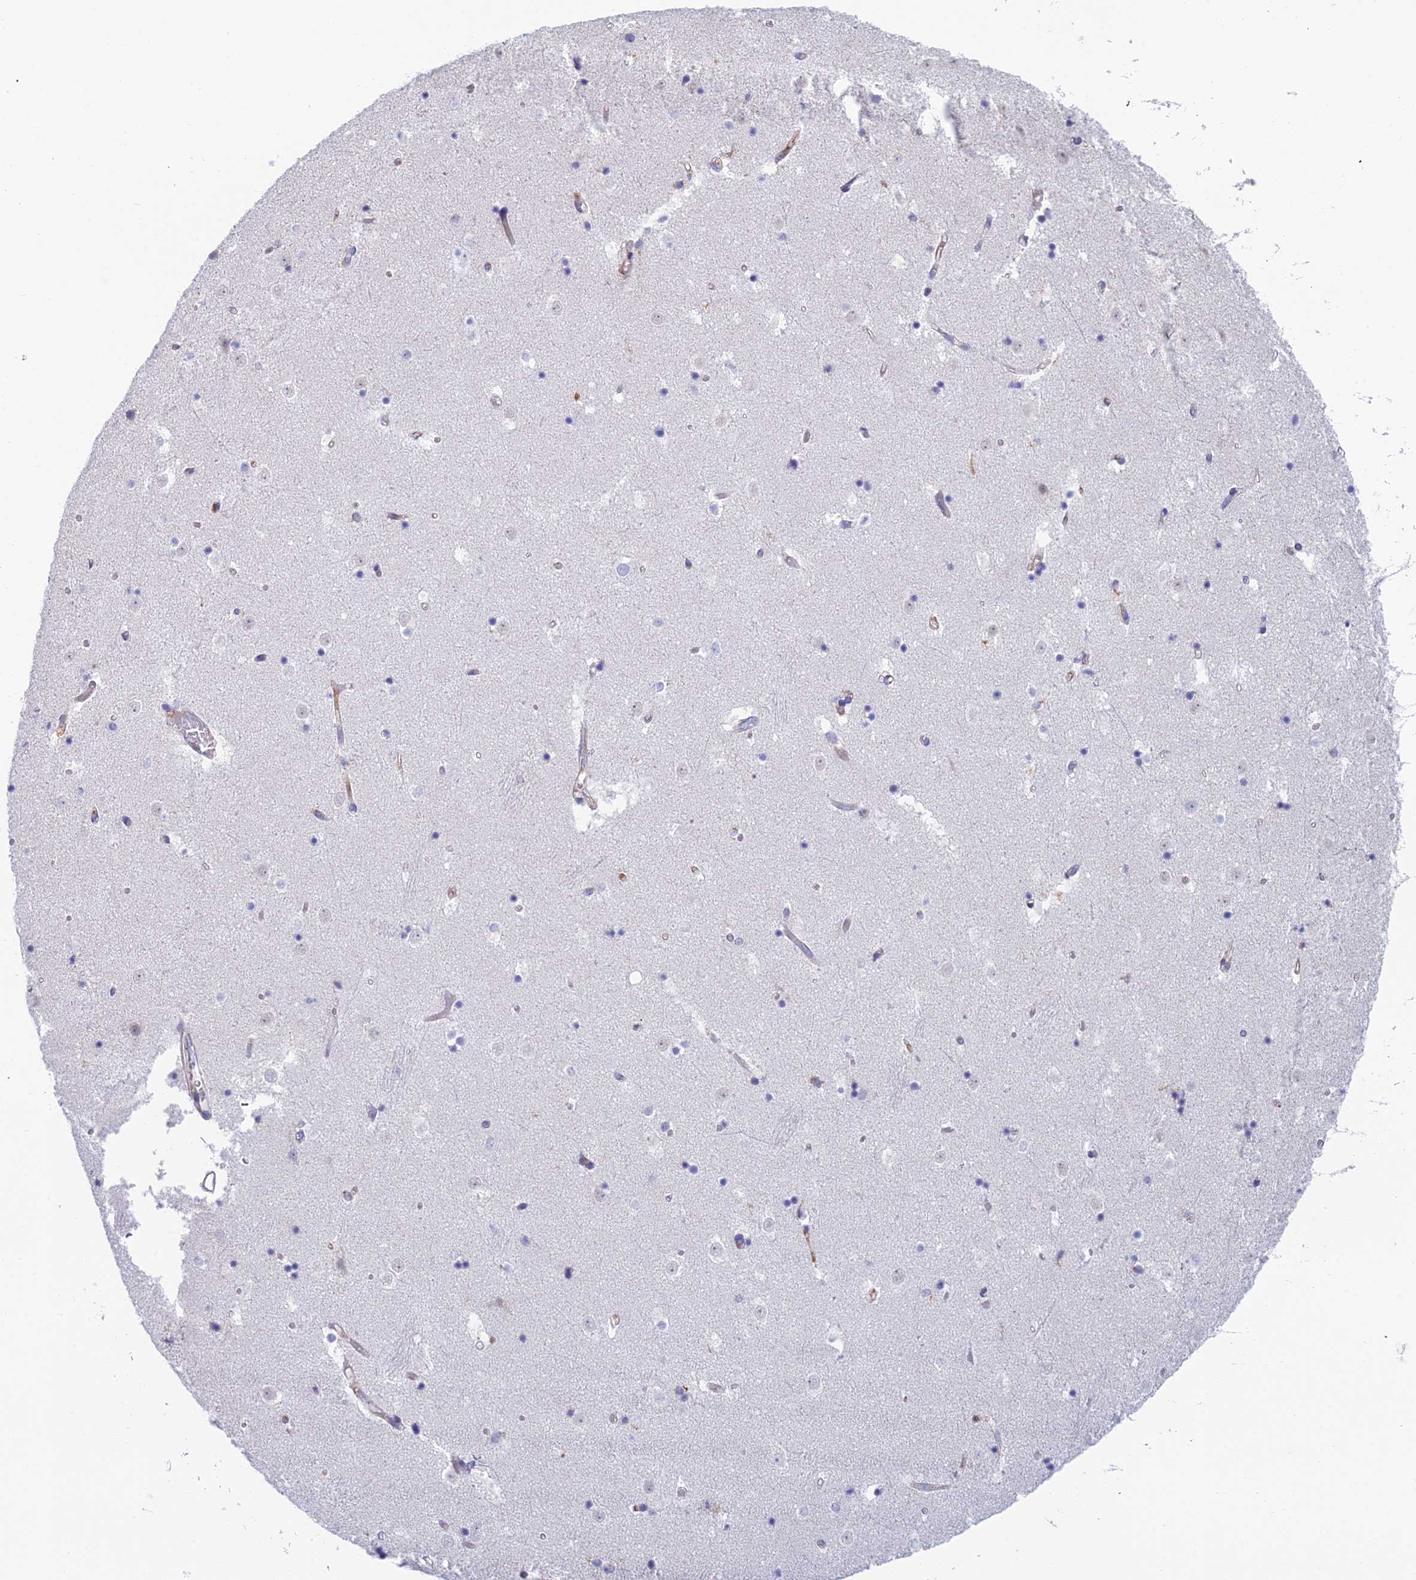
{"staining": {"intensity": "negative", "quantity": "none", "location": "none"}, "tissue": "caudate", "cell_type": "Glial cells", "image_type": "normal", "snomed": [{"axis": "morphology", "description": "Normal tissue, NOS"}, {"axis": "topography", "description": "Lateral ventricle wall"}], "caption": "IHC micrograph of unremarkable caudate stained for a protein (brown), which displays no expression in glial cells.", "gene": "FERD3L", "patient": {"sex": "female", "age": 52}}